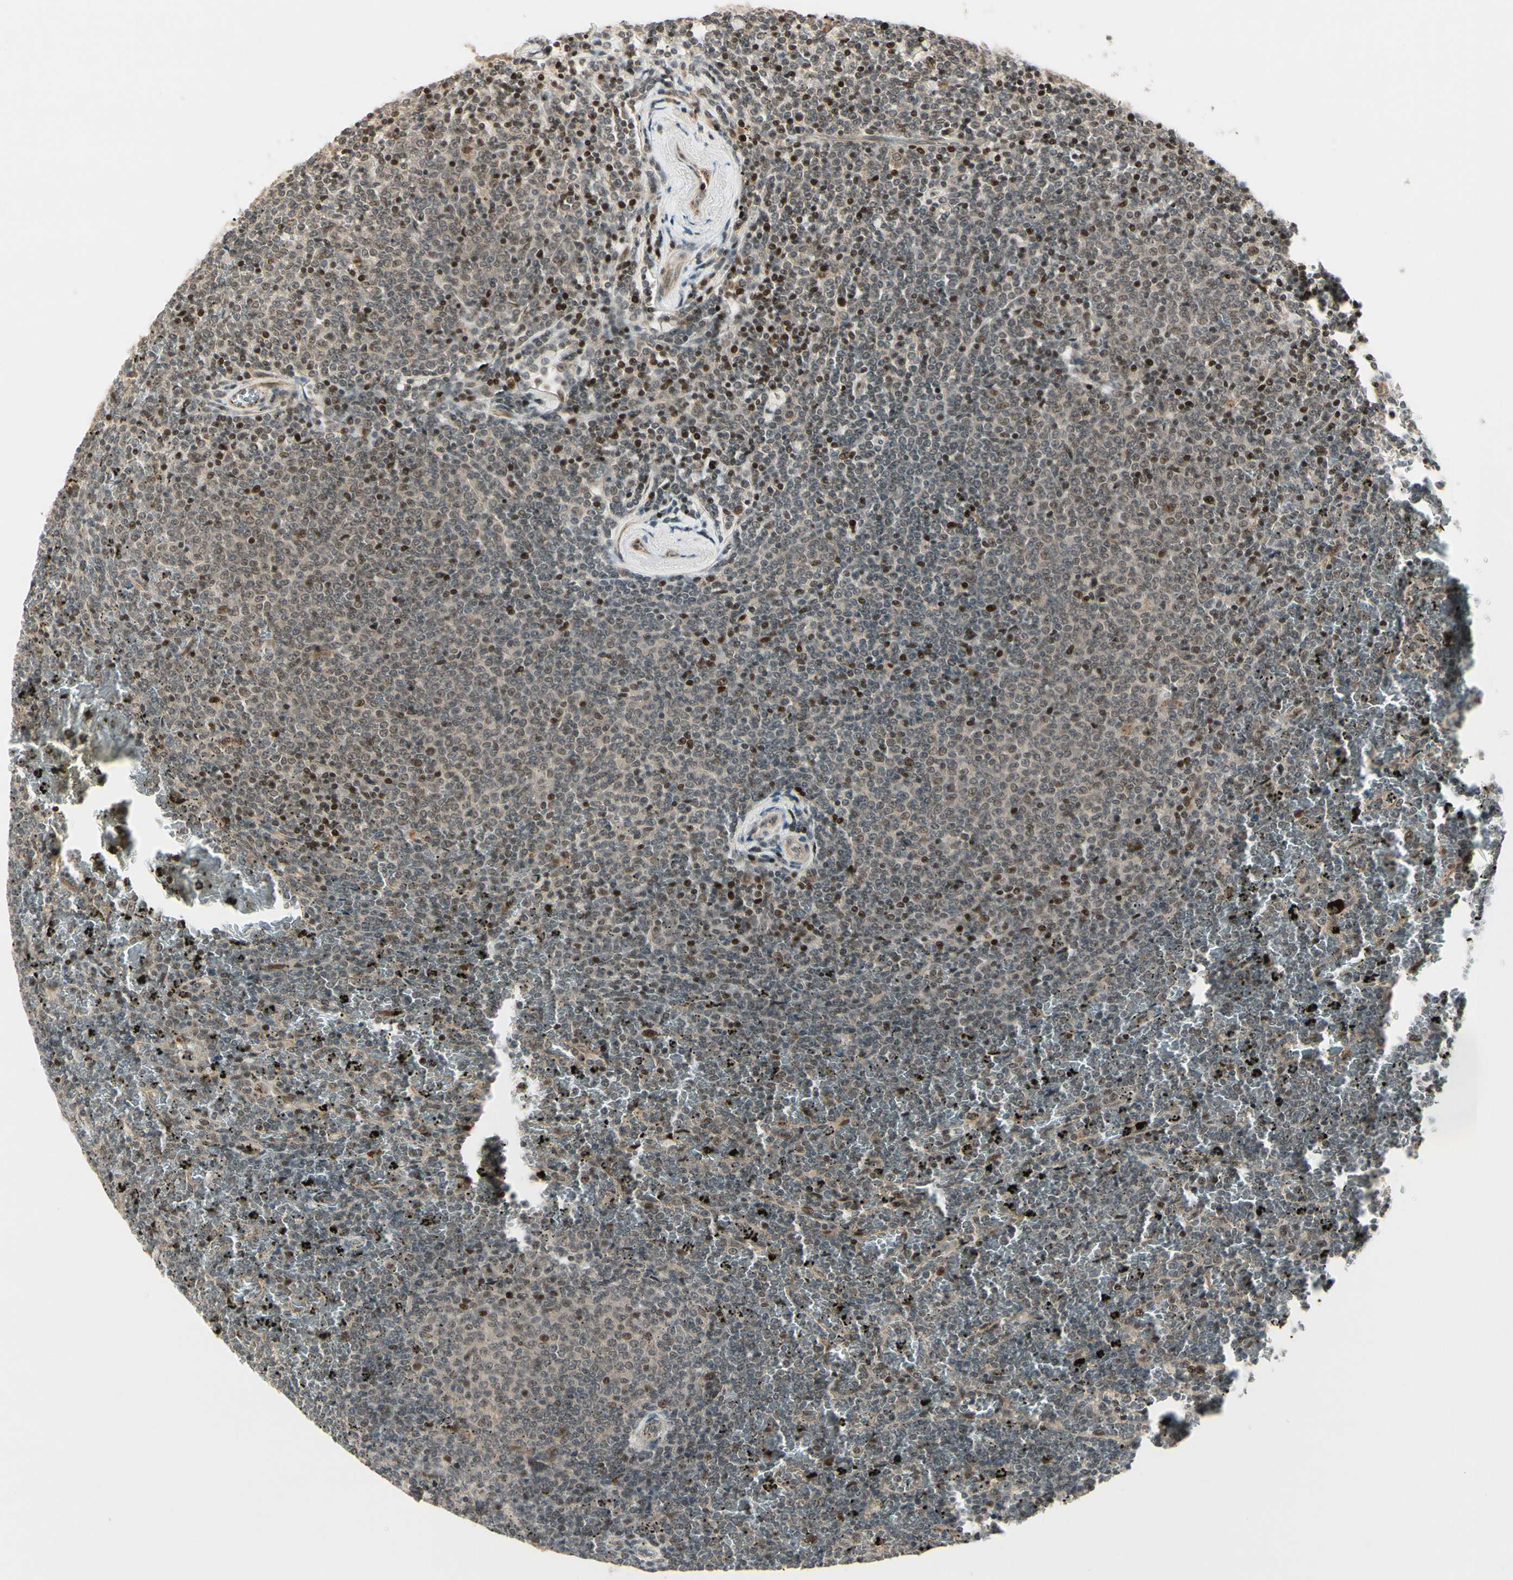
{"staining": {"intensity": "negative", "quantity": "none", "location": "none"}, "tissue": "lymphoma", "cell_type": "Tumor cells", "image_type": "cancer", "snomed": [{"axis": "morphology", "description": "Malignant lymphoma, non-Hodgkin's type, Low grade"}, {"axis": "topography", "description": "Spleen"}], "caption": "High magnification brightfield microscopy of low-grade malignant lymphoma, non-Hodgkin's type stained with DAB (brown) and counterstained with hematoxylin (blue): tumor cells show no significant positivity.", "gene": "CDK11A", "patient": {"sex": "female", "age": 77}}